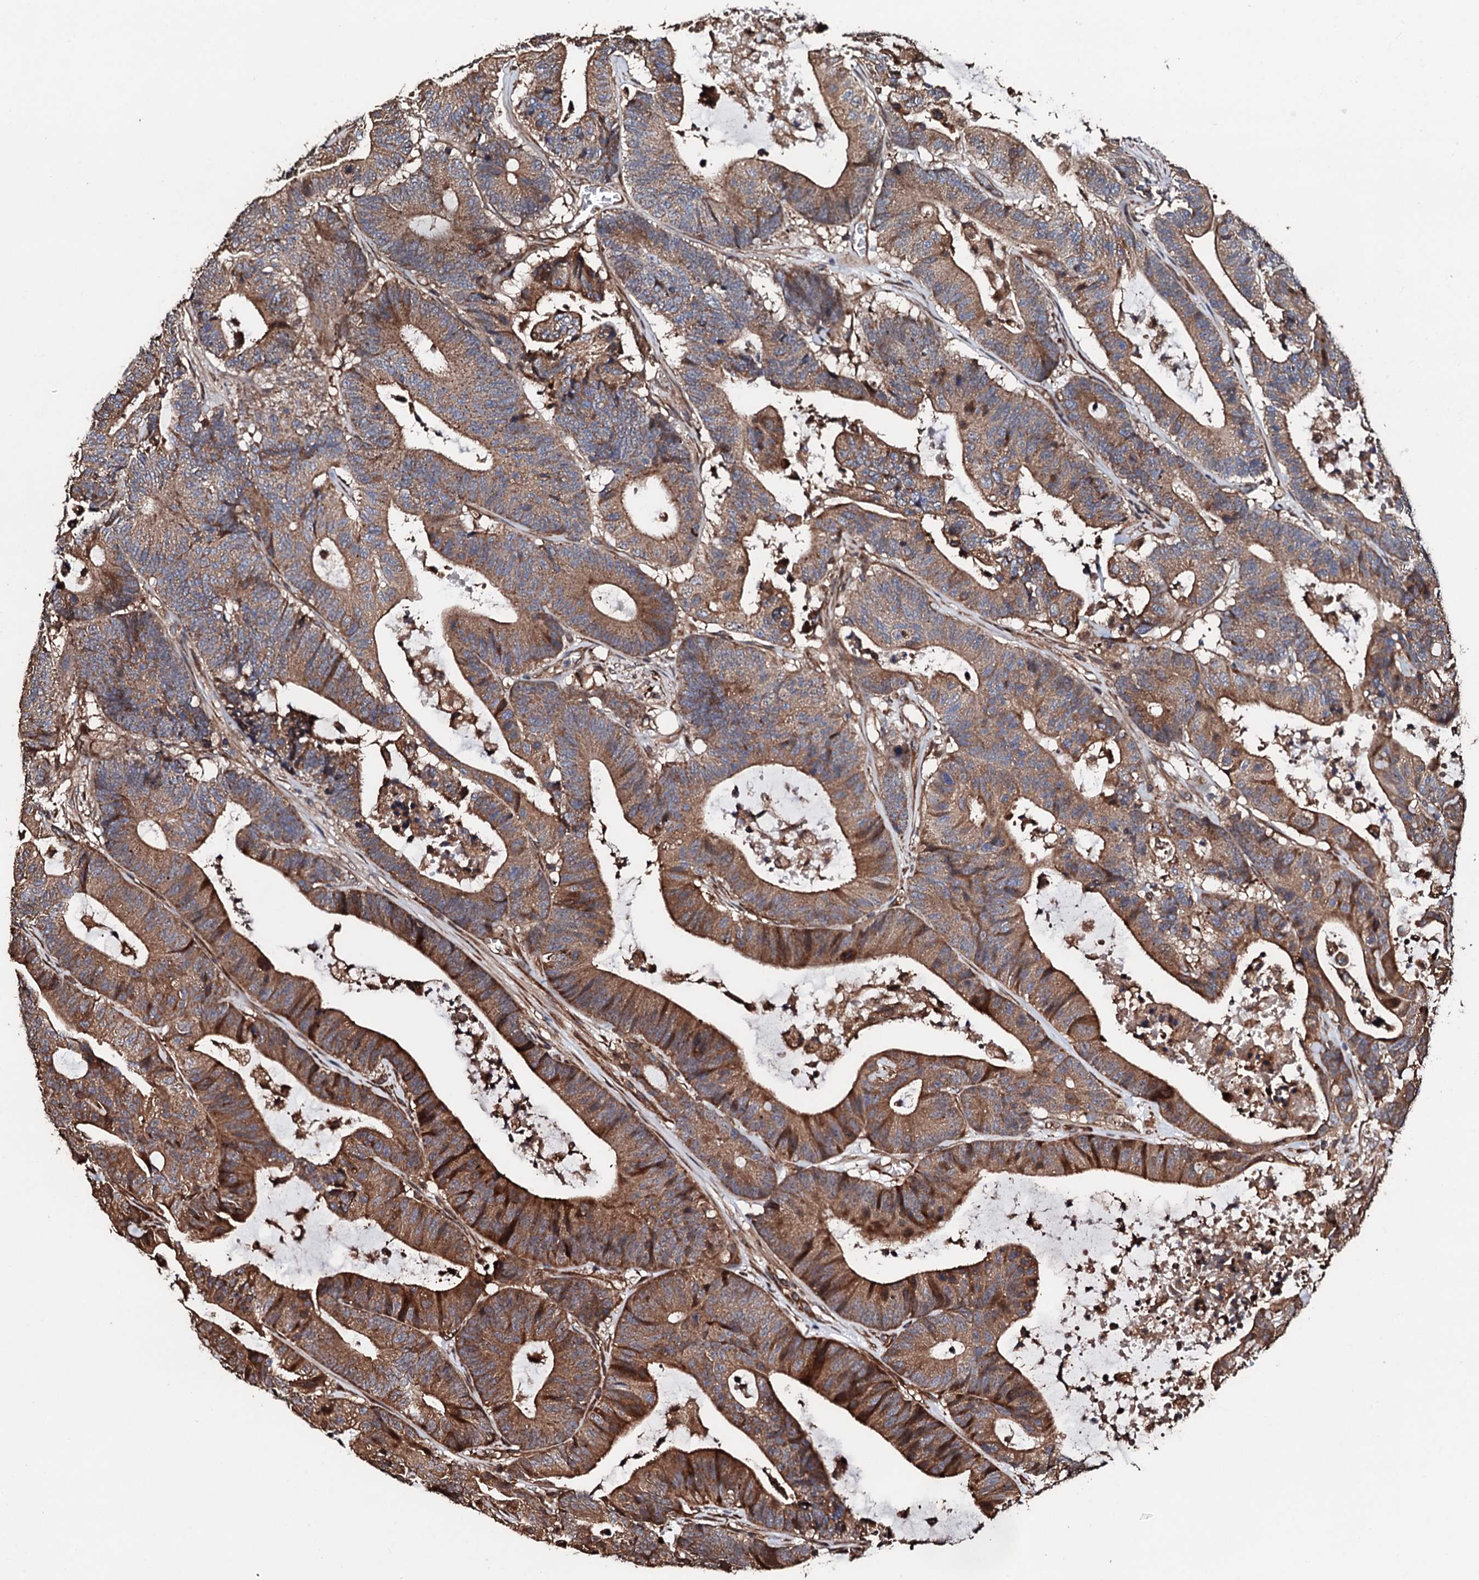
{"staining": {"intensity": "moderate", "quantity": ">75%", "location": "cytoplasmic/membranous"}, "tissue": "colorectal cancer", "cell_type": "Tumor cells", "image_type": "cancer", "snomed": [{"axis": "morphology", "description": "Adenocarcinoma, NOS"}, {"axis": "topography", "description": "Colon"}], "caption": "Tumor cells display moderate cytoplasmic/membranous staining in about >75% of cells in colorectal cancer.", "gene": "CKAP5", "patient": {"sex": "female", "age": 84}}